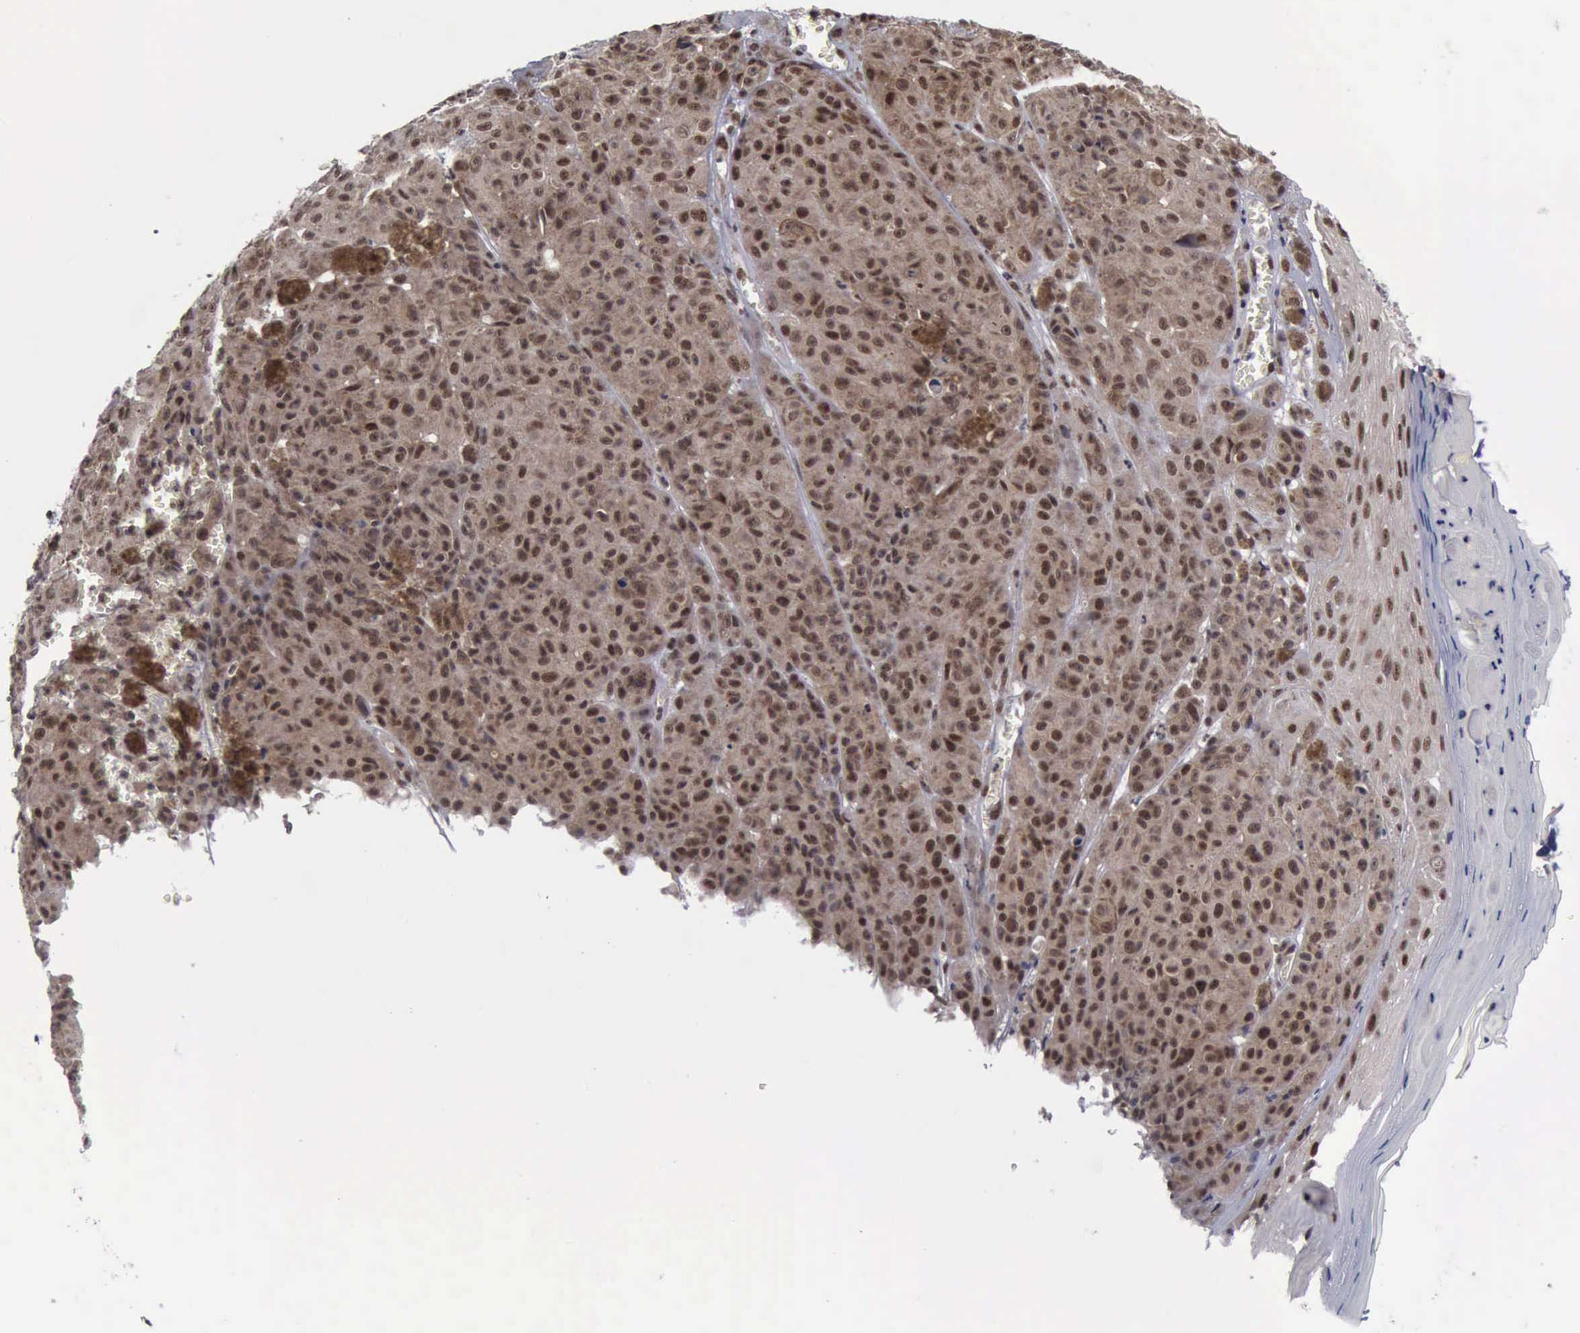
{"staining": {"intensity": "moderate", "quantity": ">75%", "location": "cytoplasmic/membranous,nuclear"}, "tissue": "melanoma", "cell_type": "Tumor cells", "image_type": "cancer", "snomed": [{"axis": "morphology", "description": "Malignant melanoma, NOS"}, {"axis": "topography", "description": "Skin"}], "caption": "Human melanoma stained with a brown dye demonstrates moderate cytoplasmic/membranous and nuclear positive positivity in approximately >75% of tumor cells.", "gene": "ATM", "patient": {"sex": "male", "age": 40}}